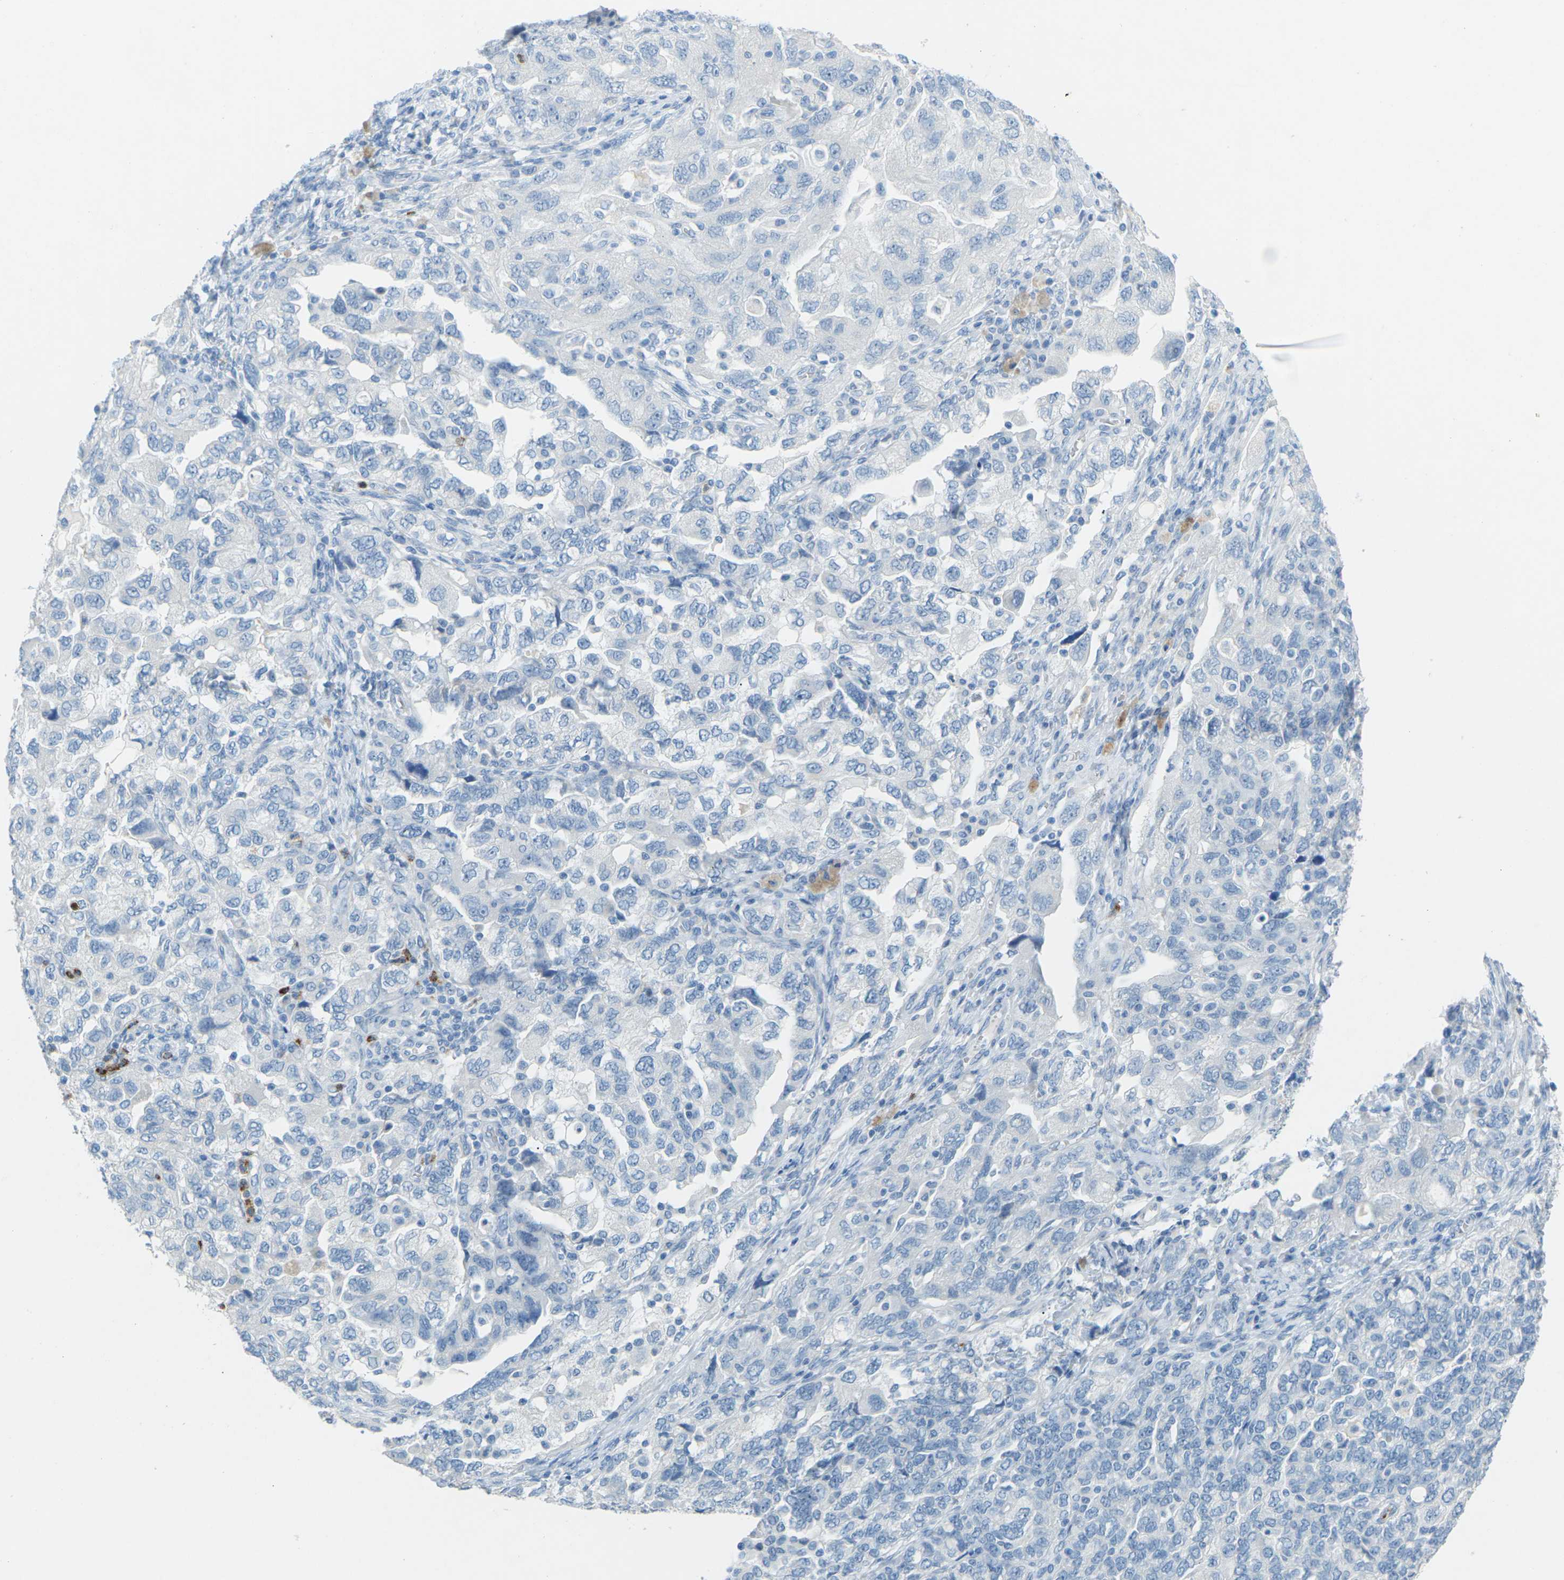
{"staining": {"intensity": "negative", "quantity": "none", "location": "none"}, "tissue": "ovarian cancer", "cell_type": "Tumor cells", "image_type": "cancer", "snomed": [{"axis": "morphology", "description": "Carcinoma, NOS"}, {"axis": "morphology", "description": "Cystadenocarcinoma, serous, NOS"}, {"axis": "topography", "description": "Ovary"}], "caption": "Ovarian cancer (serous cystadenocarcinoma) was stained to show a protein in brown. There is no significant positivity in tumor cells.", "gene": "CDH16", "patient": {"sex": "female", "age": 69}}